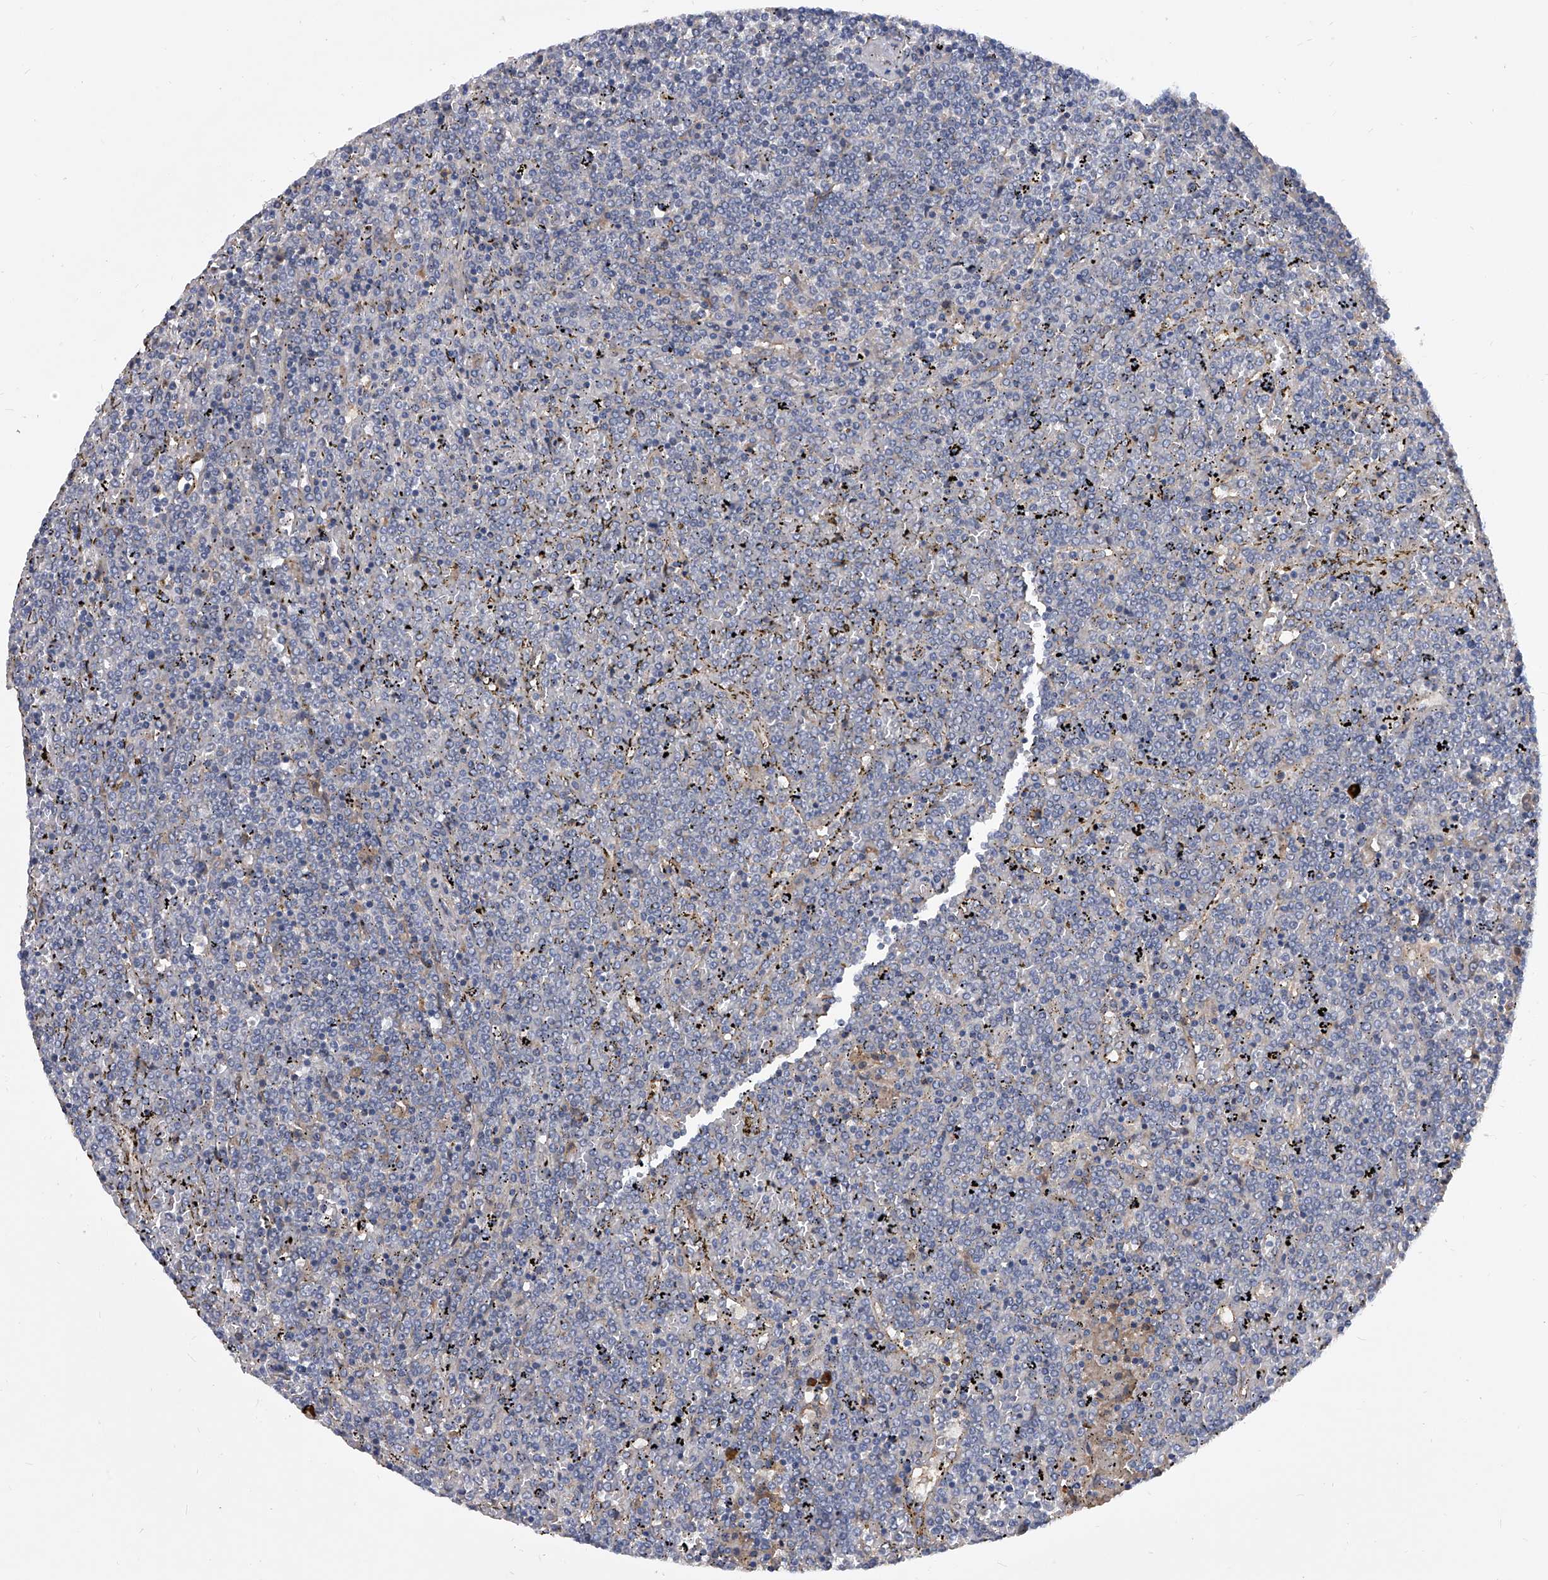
{"staining": {"intensity": "negative", "quantity": "none", "location": "none"}, "tissue": "lymphoma", "cell_type": "Tumor cells", "image_type": "cancer", "snomed": [{"axis": "morphology", "description": "Malignant lymphoma, non-Hodgkin's type, Low grade"}, {"axis": "topography", "description": "Spleen"}], "caption": "This is an IHC photomicrograph of human low-grade malignant lymphoma, non-Hodgkin's type. There is no positivity in tumor cells.", "gene": "ZNF25", "patient": {"sex": "female", "age": 19}}